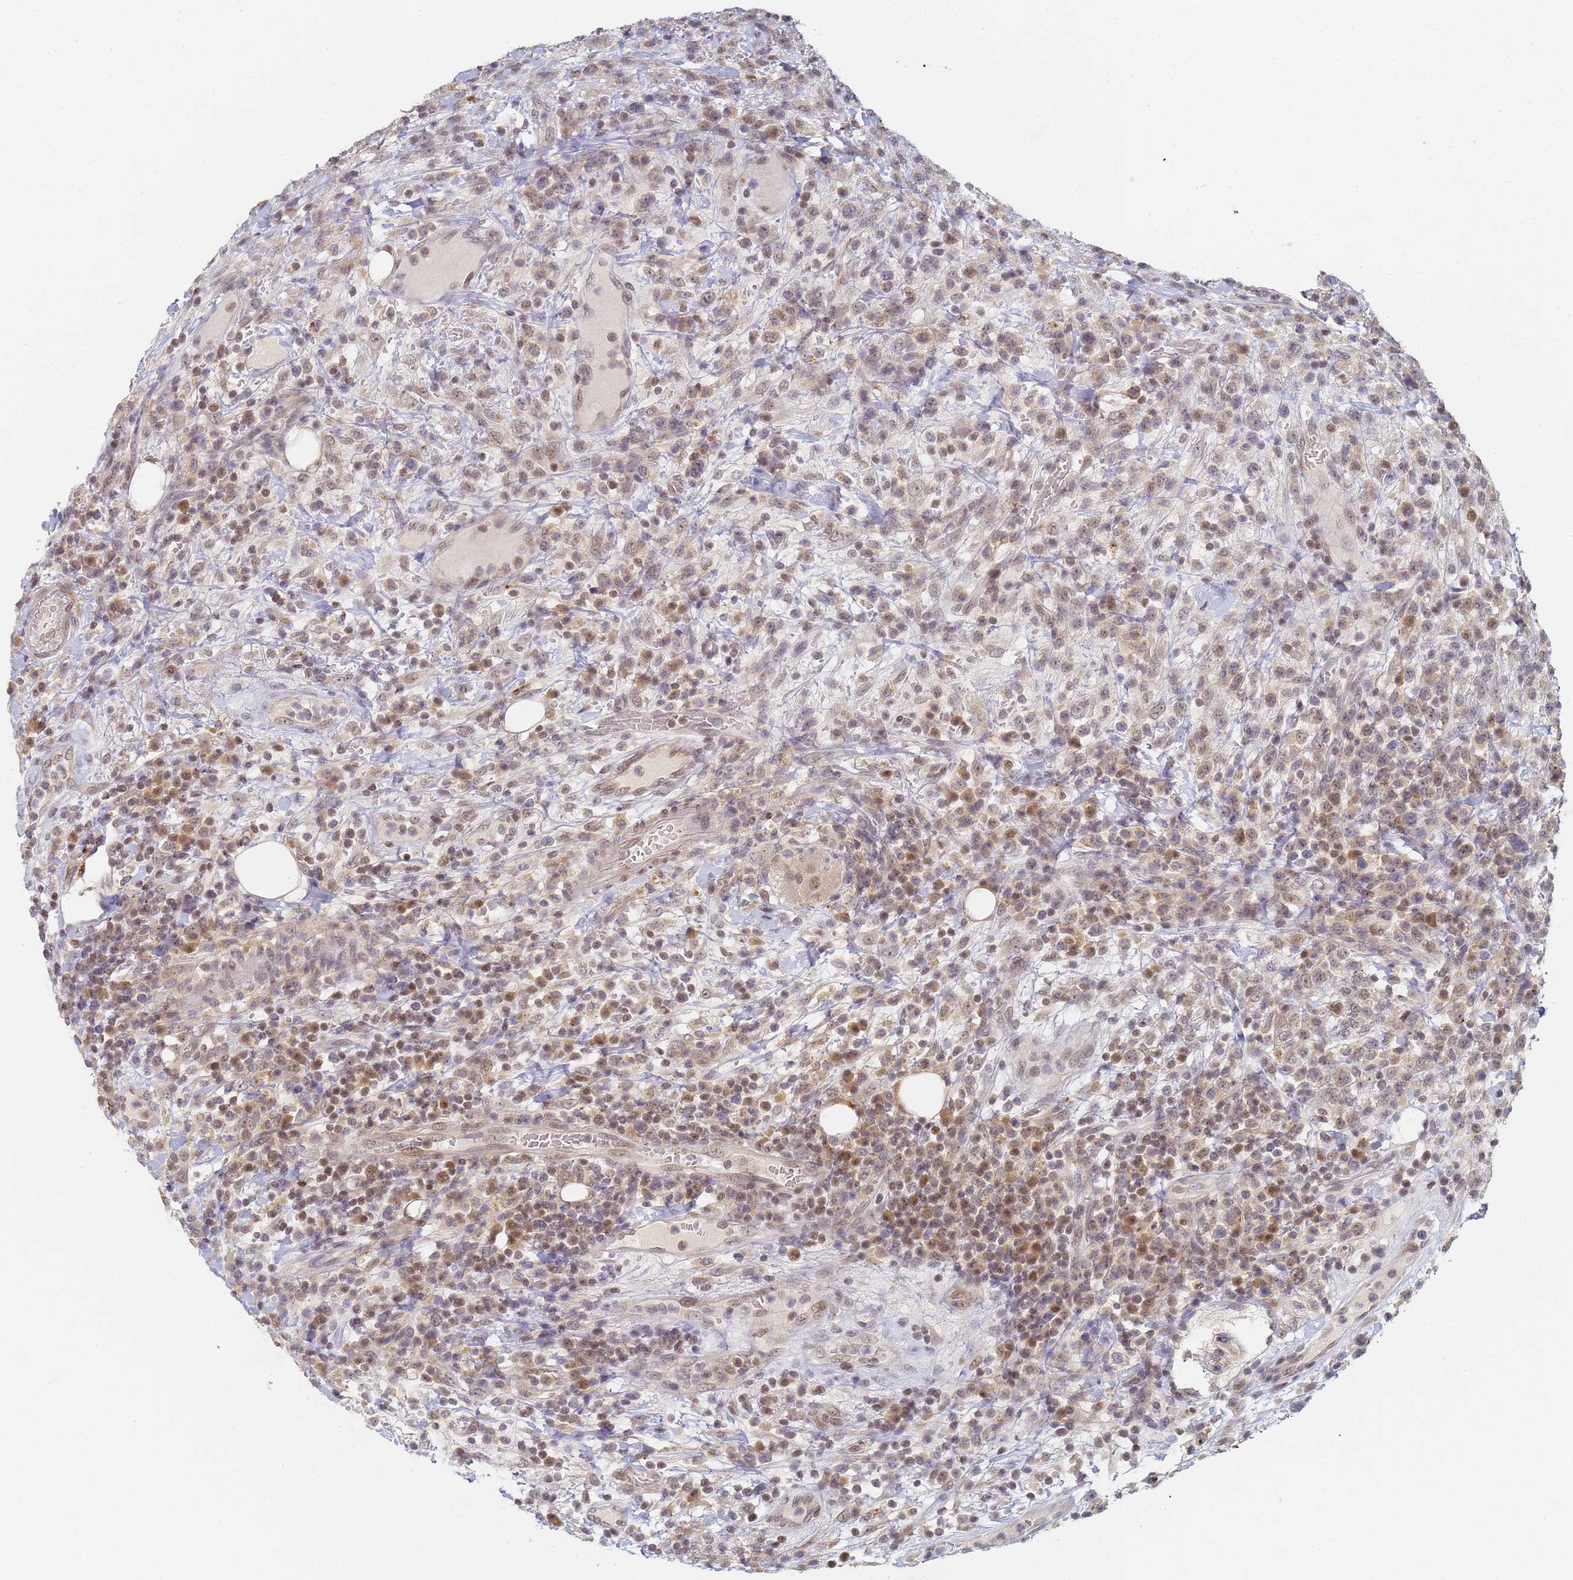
{"staining": {"intensity": "weak", "quantity": "25%-75%", "location": "nuclear"}, "tissue": "lymphoma", "cell_type": "Tumor cells", "image_type": "cancer", "snomed": [{"axis": "morphology", "description": "Malignant lymphoma, non-Hodgkin's type, High grade"}, {"axis": "topography", "description": "Colon"}], "caption": "The histopathology image displays staining of malignant lymphoma, non-Hodgkin's type (high-grade), revealing weak nuclear protein expression (brown color) within tumor cells.", "gene": "HMCES", "patient": {"sex": "female", "age": 53}}